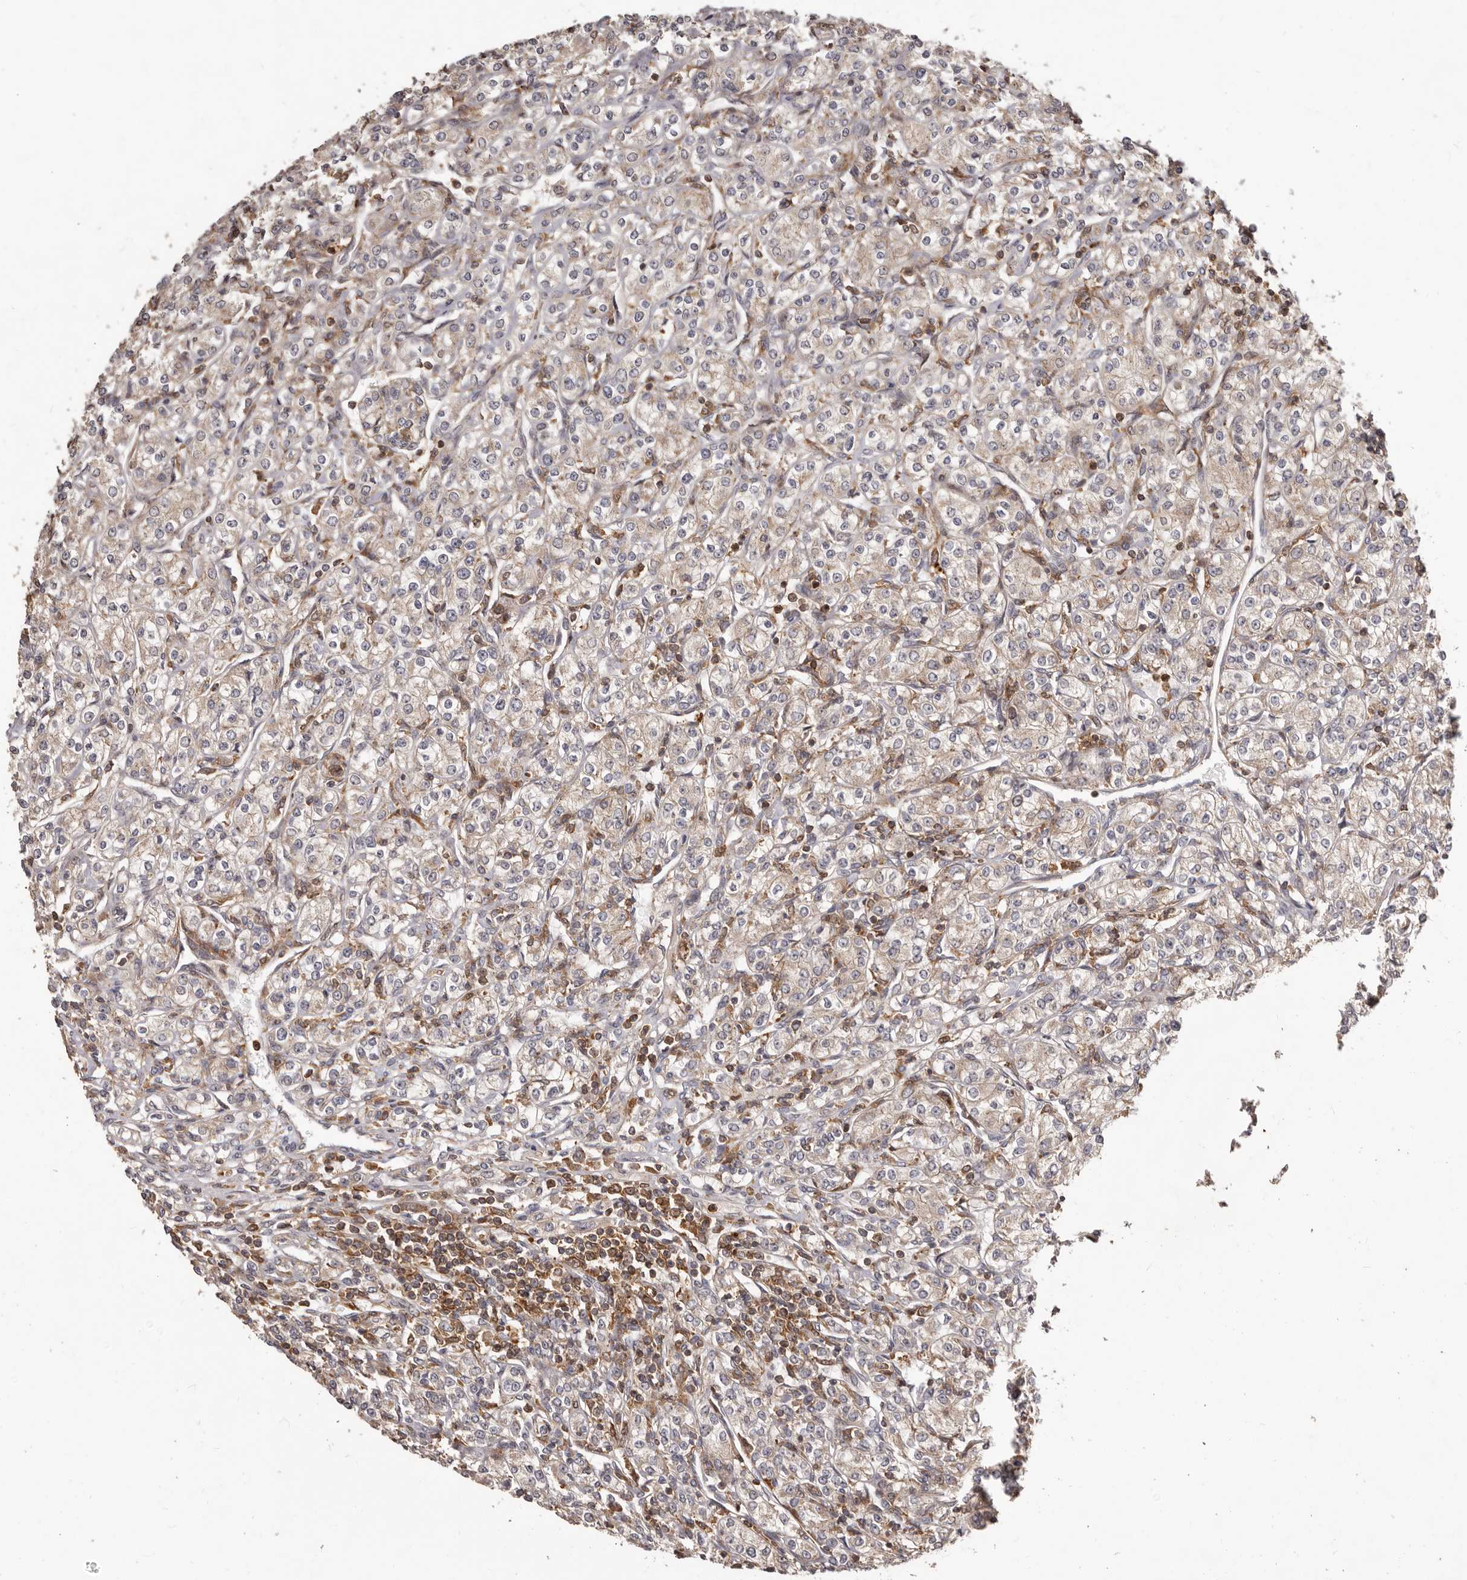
{"staining": {"intensity": "weak", "quantity": "<25%", "location": "cytoplasmic/membranous"}, "tissue": "renal cancer", "cell_type": "Tumor cells", "image_type": "cancer", "snomed": [{"axis": "morphology", "description": "Adenocarcinoma, NOS"}, {"axis": "topography", "description": "Kidney"}], "caption": "An IHC photomicrograph of renal cancer is shown. There is no staining in tumor cells of renal cancer.", "gene": "RNF187", "patient": {"sex": "male", "age": 77}}